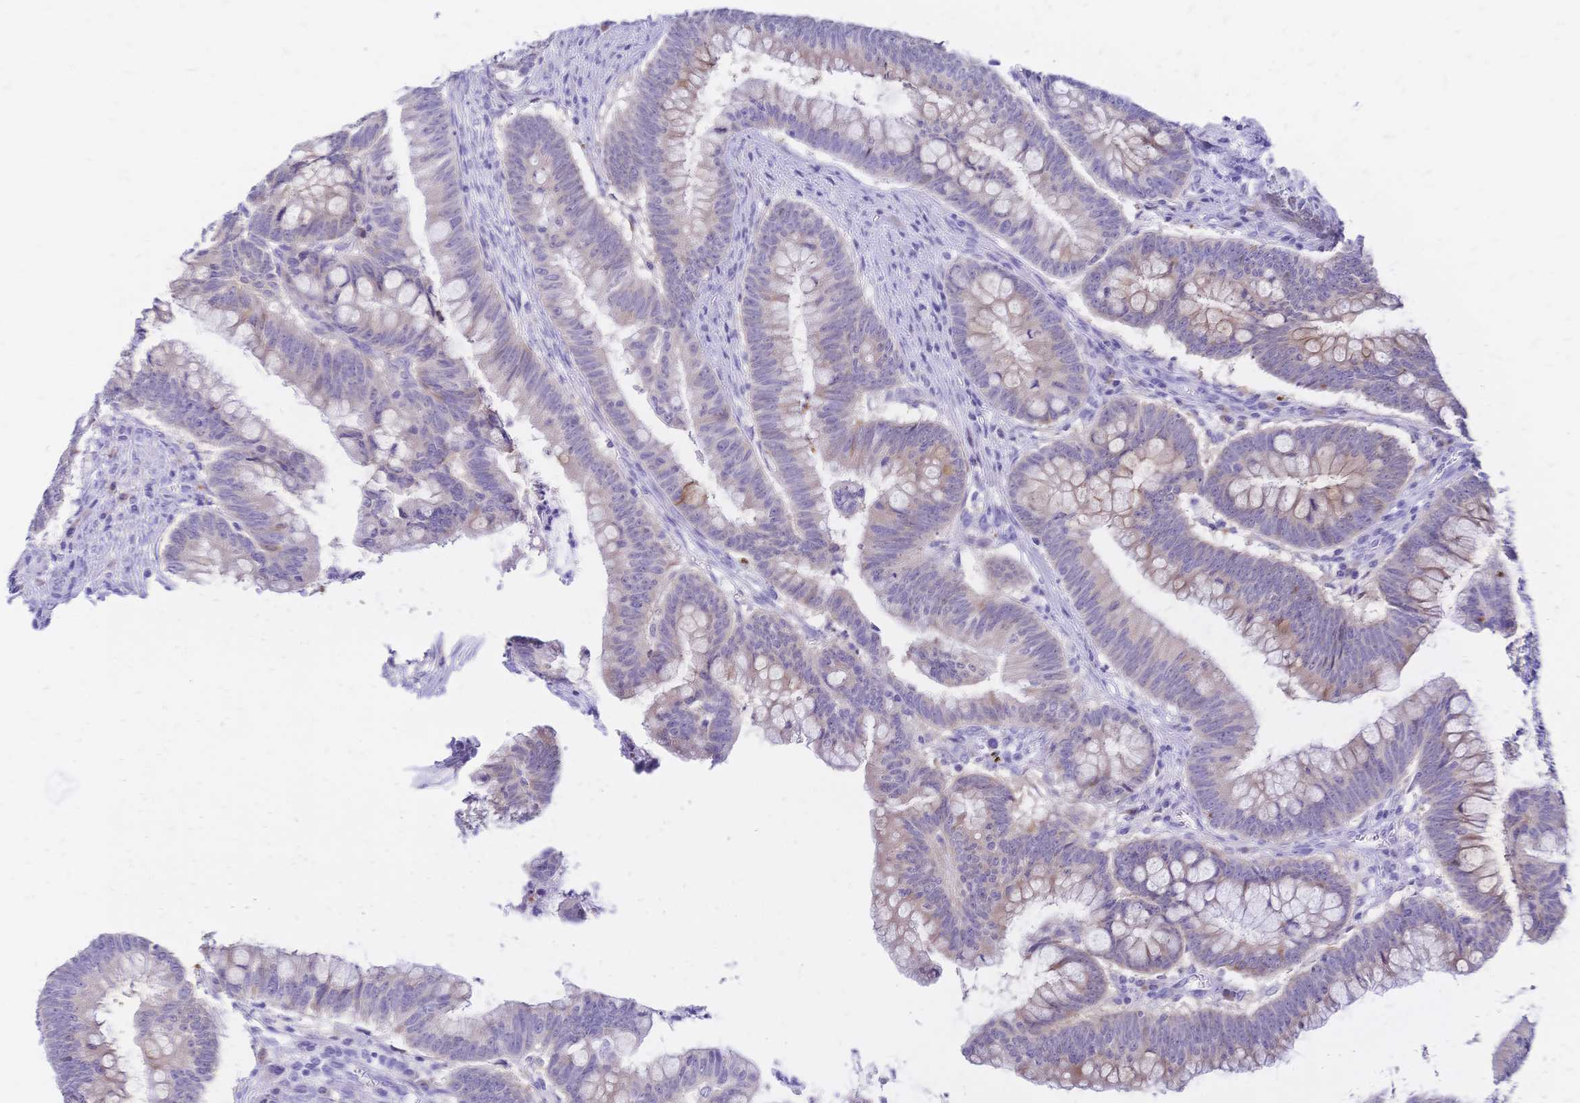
{"staining": {"intensity": "moderate", "quantity": "25%-75%", "location": "cytoplasmic/membranous"}, "tissue": "colorectal cancer", "cell_type": "Tumor cells", "image_type": "cancer", "snomed": [{"axis": "morphology", "description": "Adenocarcinoma, NOS"}, {"axis": "topography", "description": "Colon"}], "caption": "Immunohistochemical staining of colorectal cancer (adenocarcinoma) demonstrates medium levels of moderate cytoplasmic/membranous protein positivity in approximately 25%-75% of tumor cells. The protein of interest is shown in brown color, while the nuclei are stained blue.", "gene": "GRB7", "patient": {"sex": "male", "age": 62}}